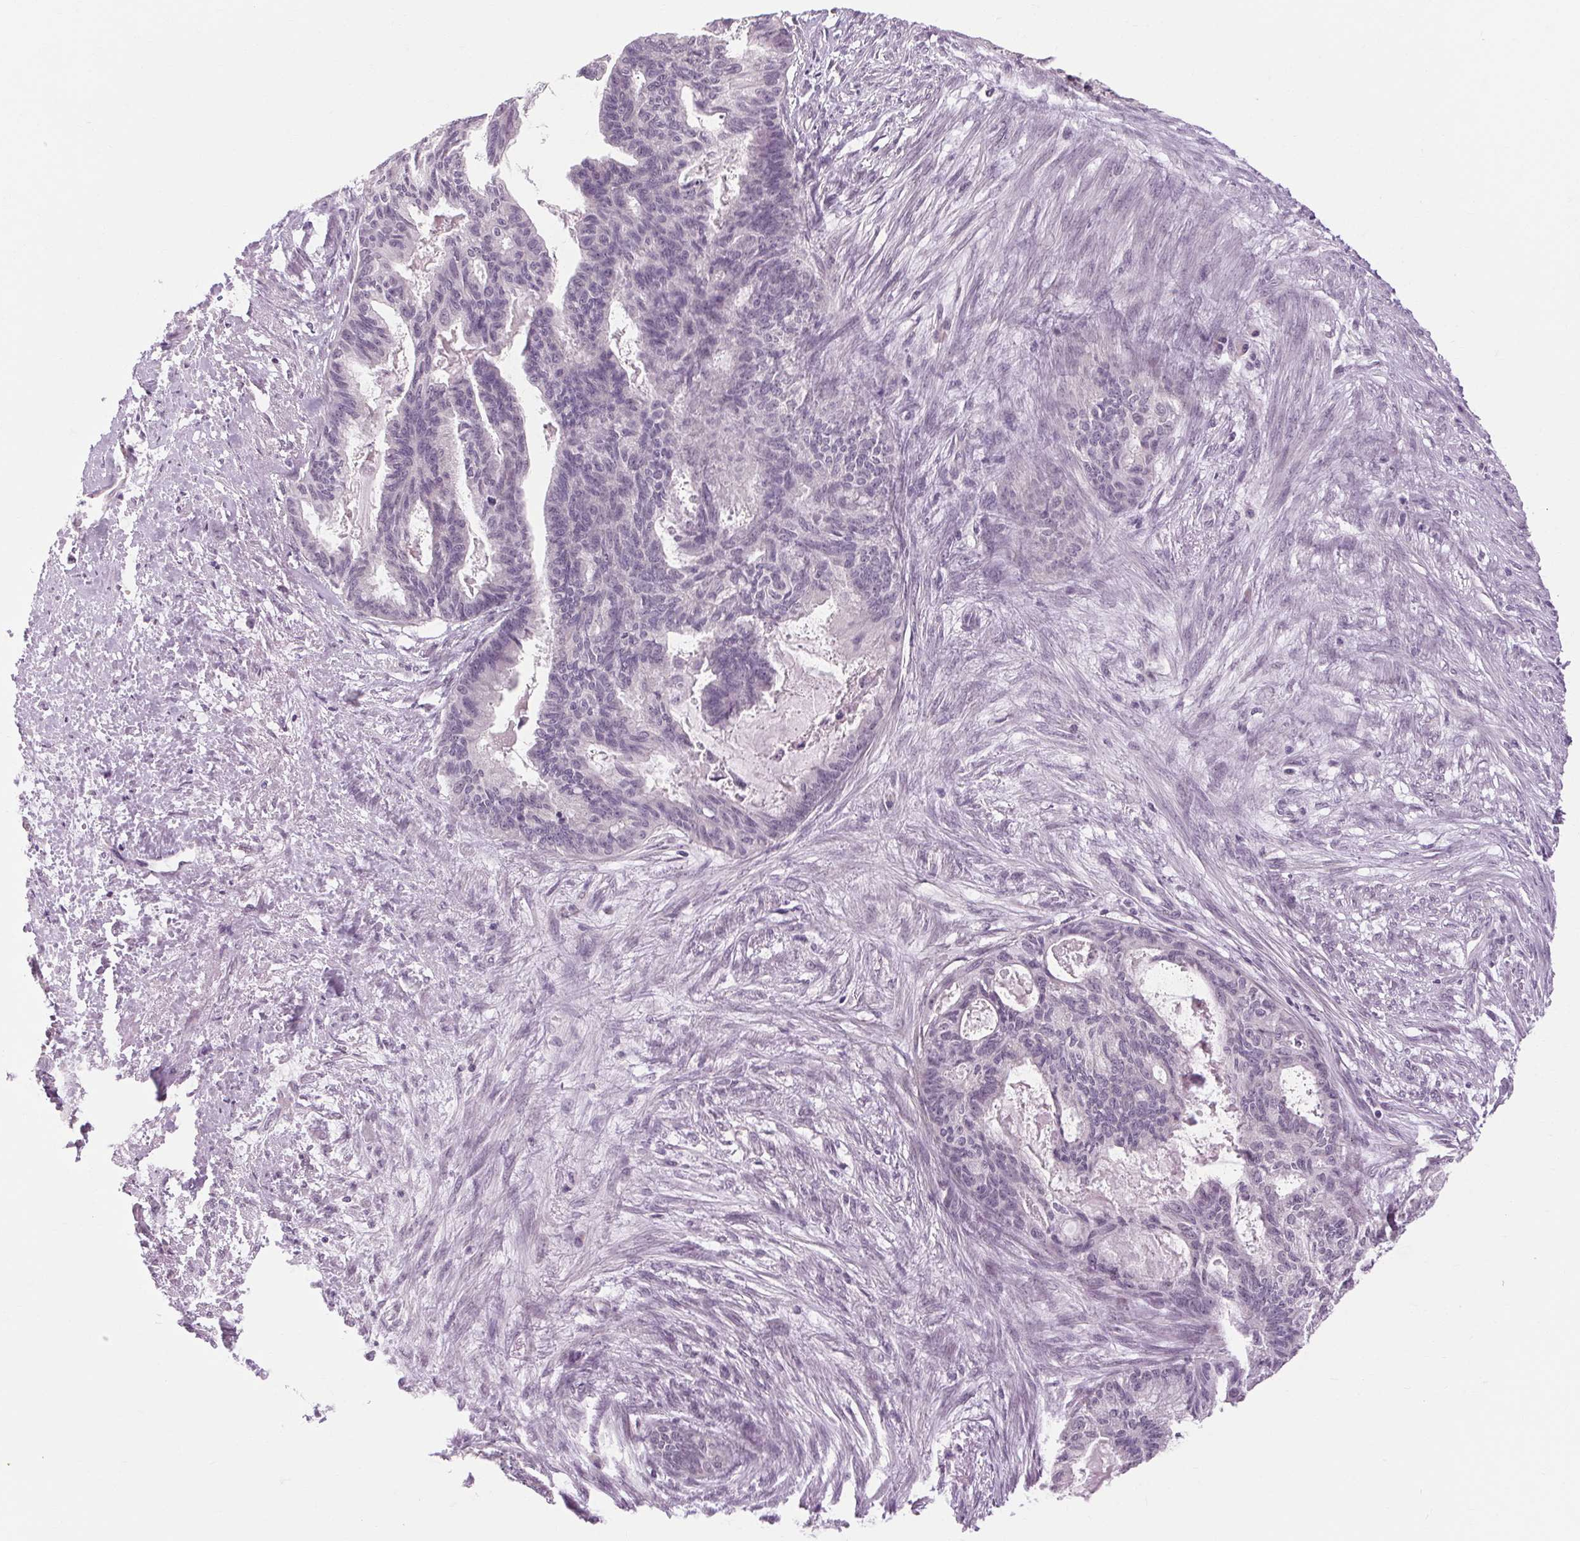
{"staining": {"intensity": "negative", "quantity": "none", "location": "none"}, "tissue": "endometrial cancer", "cell_type": "Tumor cells", "image_type": "cancer", "snomed": [{"axis": "morphology", "description": "Adenocarcinoma, NOS"}, {"axis": "topography", "description": "Endometrium"}], "caption": "An immunohistochemistry image of endometrial adenocarcinoma is shown. There is no staining in tumor cells of endometrial adenocarcinoma. (DAB IHC, high magnification).", "gene": "KLHL40", "patient": {"sex": "female", "age": 86}}